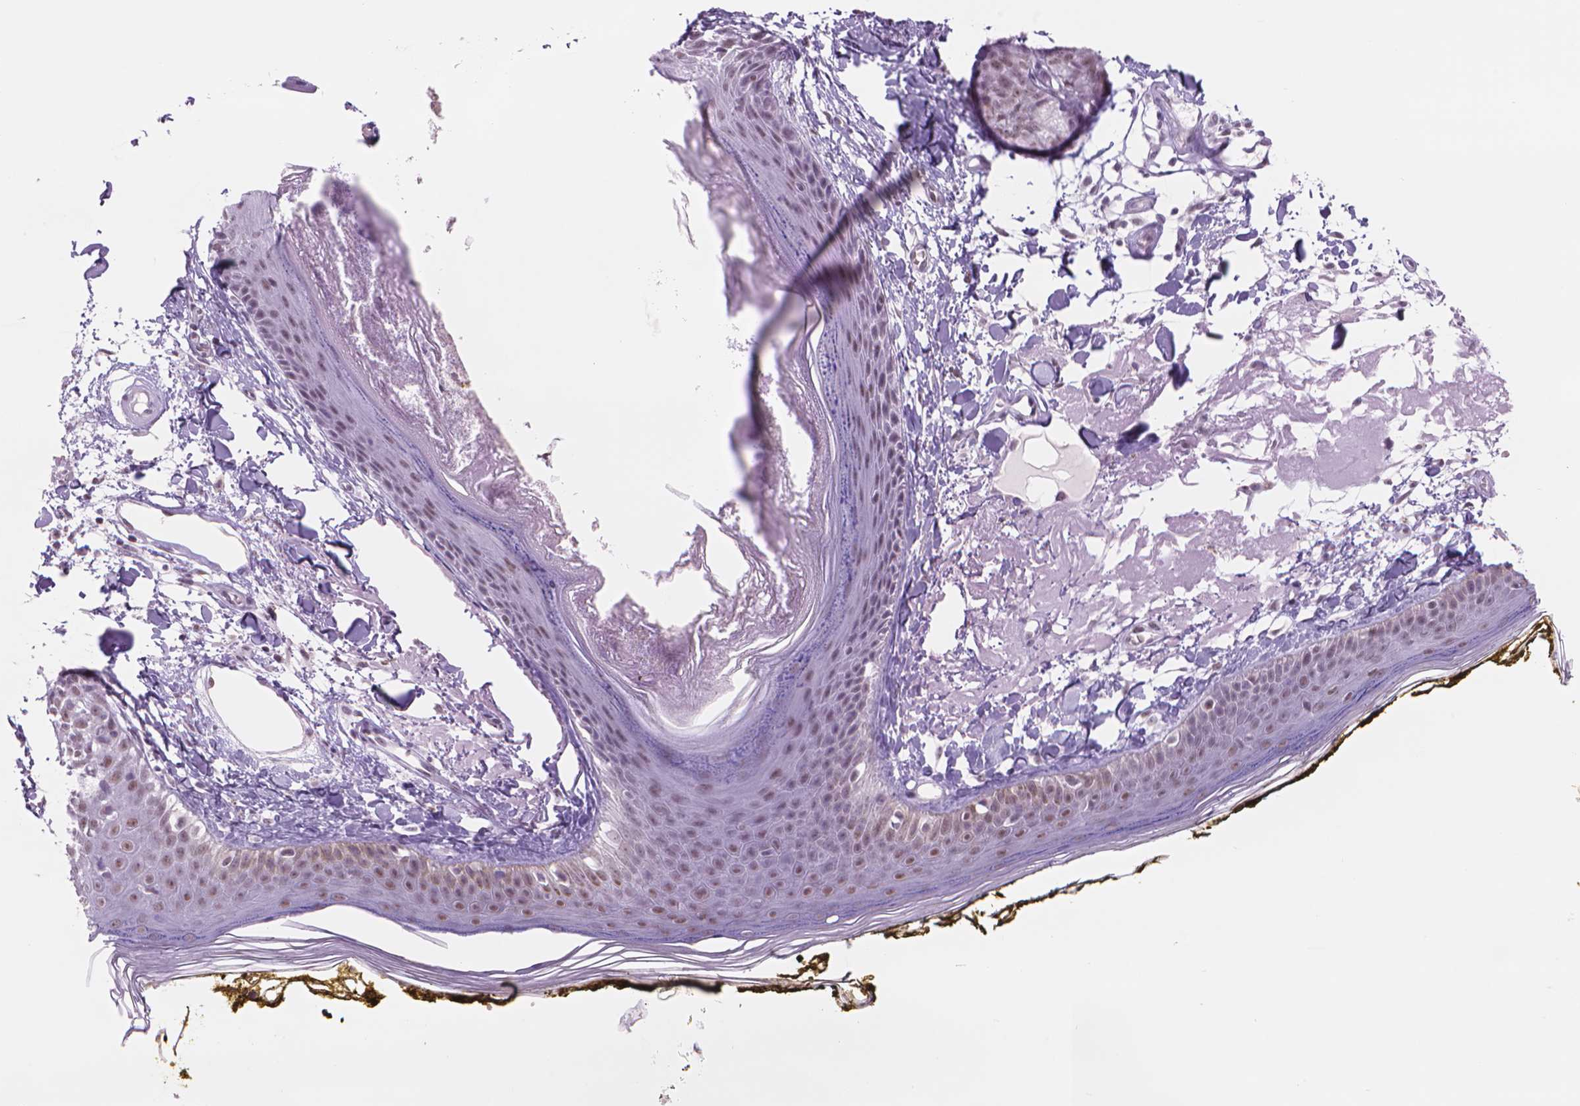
{"staining": {"intensity": "negative", "quantity": "none", "location": "none"}, "tissue": "skin", "cell_type": "Fibroblasts", "image_type": "normal", "snomed": [{"axis": "morphology", "description": "Normal tissue, NOS"}, {"axis": "topography", "description": "Skin"}], "caption": "Protein analysis of benign skin displays no significant positivity in fibroblasts.", "gene": "POLR3D", "patient": {"sex": "male", "age": 76}}